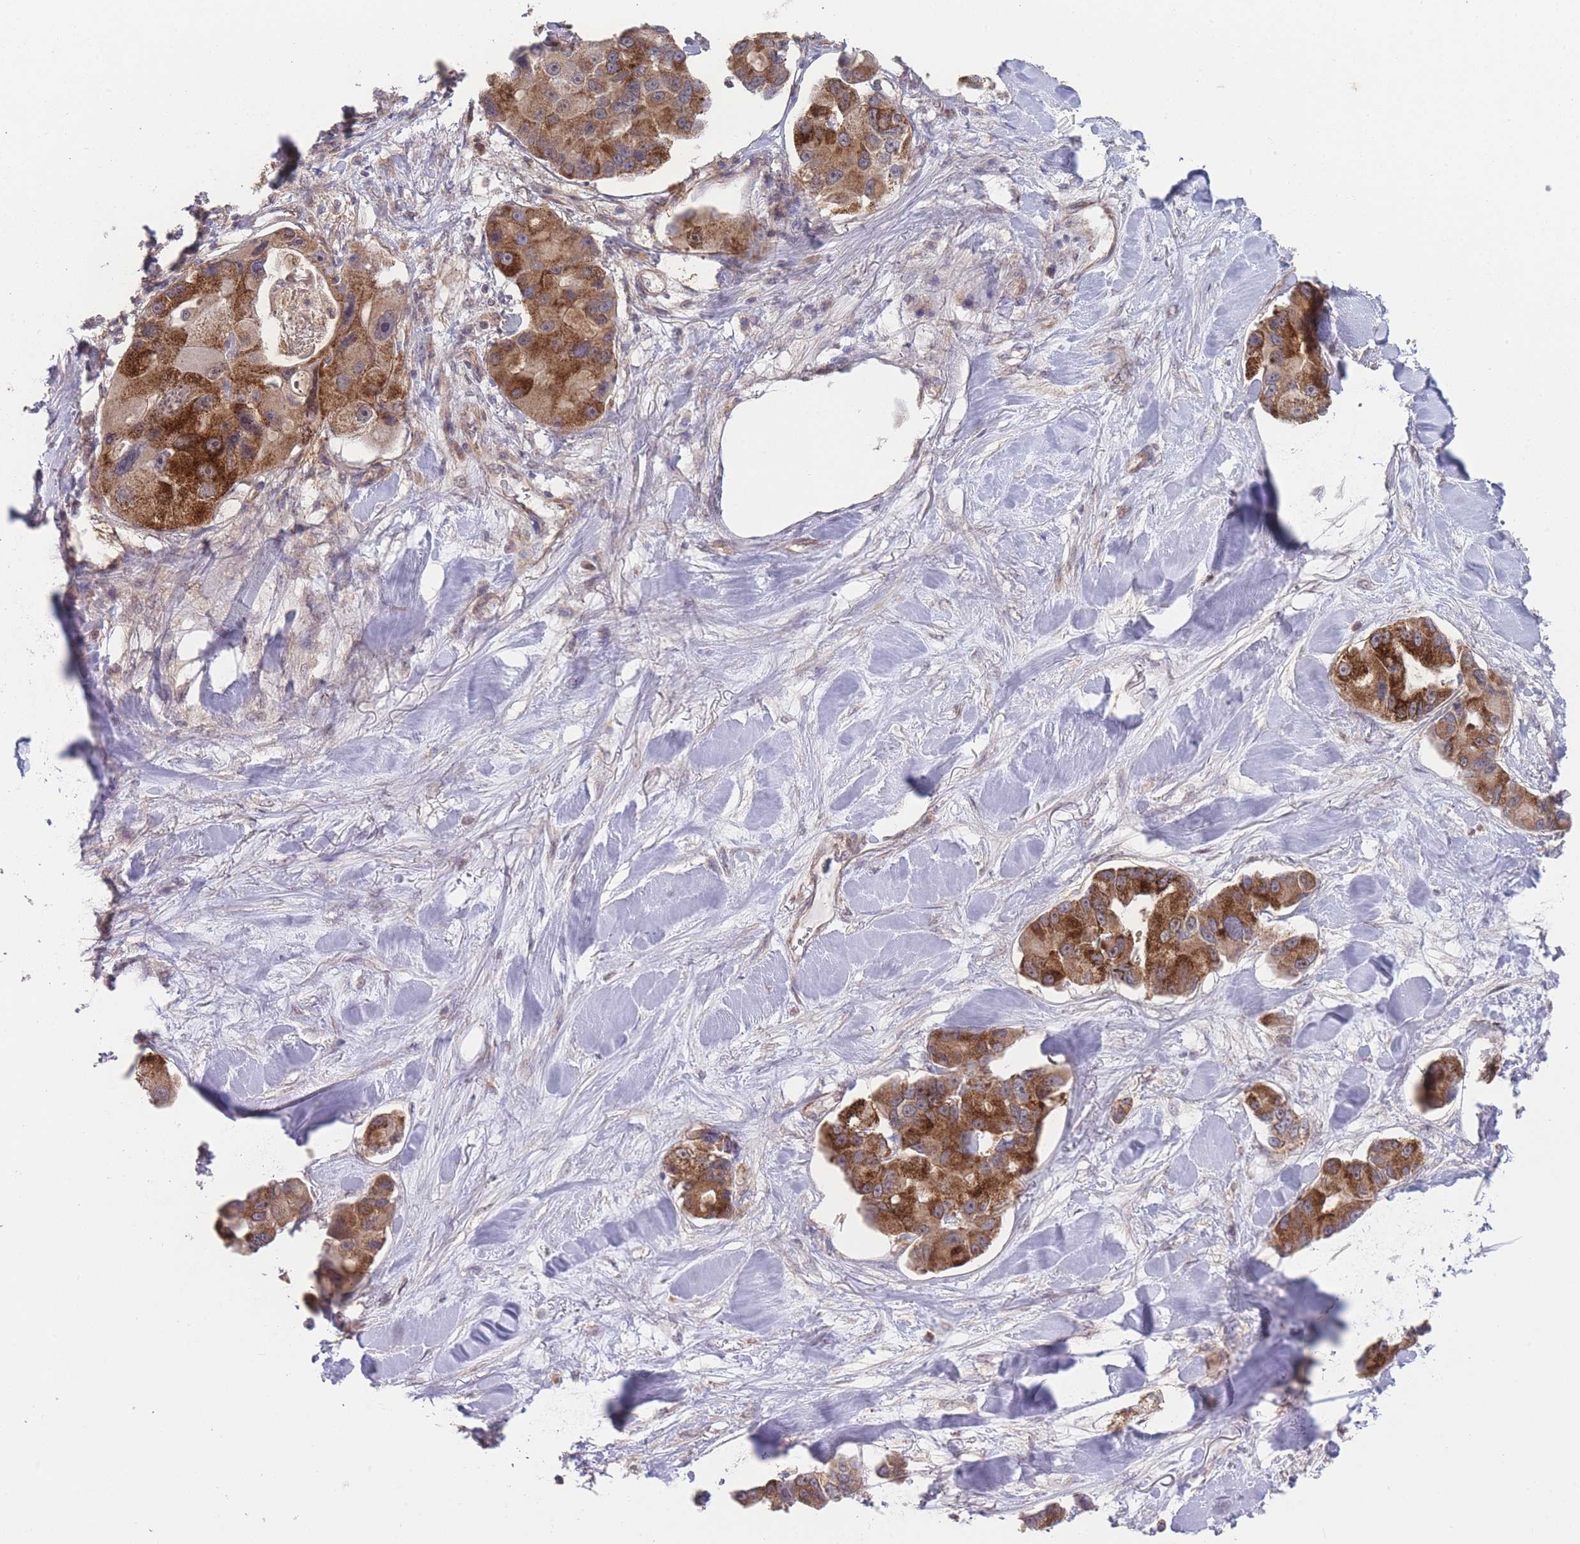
{"staining": {"intensity": "strong", "quantity": ">75%", "location": "cytoplasmic/membranous"}, "tissue": "lung cancer", "cell_type": "Tumor cells", "image_type": "cancer", "snomed": [{"axis": "morphology", "description": "Adenocarcinoma, NOS"}, {"axis": "topography", "description": "Lung"}], "caption": "Human lung cancer stained with a protein marker reveals strong staining in tumor cells.", "gene": "PXMP4", "patient": {"sex": "female", "age": 54}}